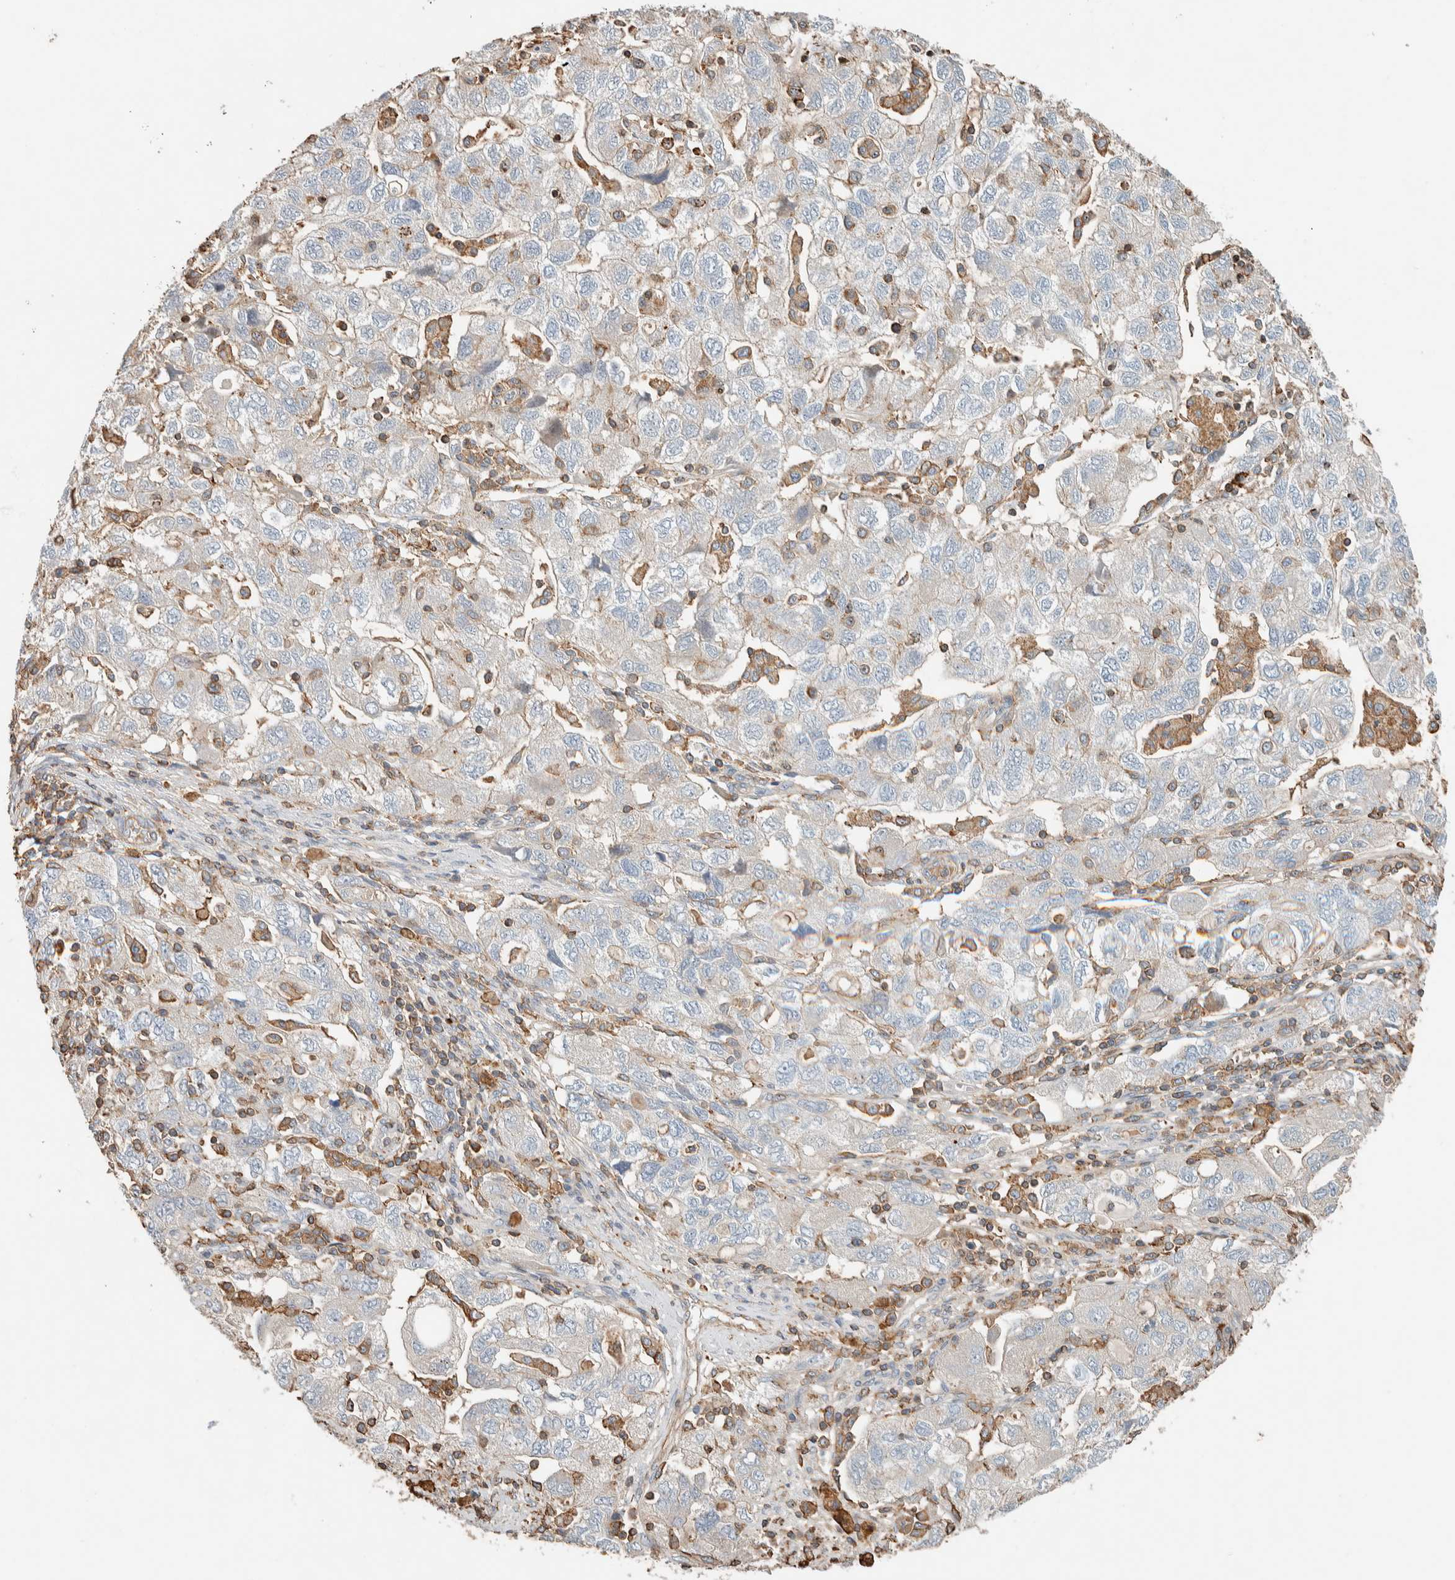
{"staining": {"intensity": "negative", "quantity": "none", "location": "none"}, "tissue": "ovarian cancer", "cell_type": "Tumor cells", "image_type": "cancer", "snomed": [{"axis": "morphology", "description": "Carcinoma, NOS"}, {"axis": "morphology", "description": "Cystadenocarcinoma, serous, NOS"}, {"axis": "topography", "description": "Ovary"}], "caption": "The image displays no staining of tumor cells in ovarian carcinoma.", "gene": "CTBP2", "patient": {"sex": "female", "age": 69}}